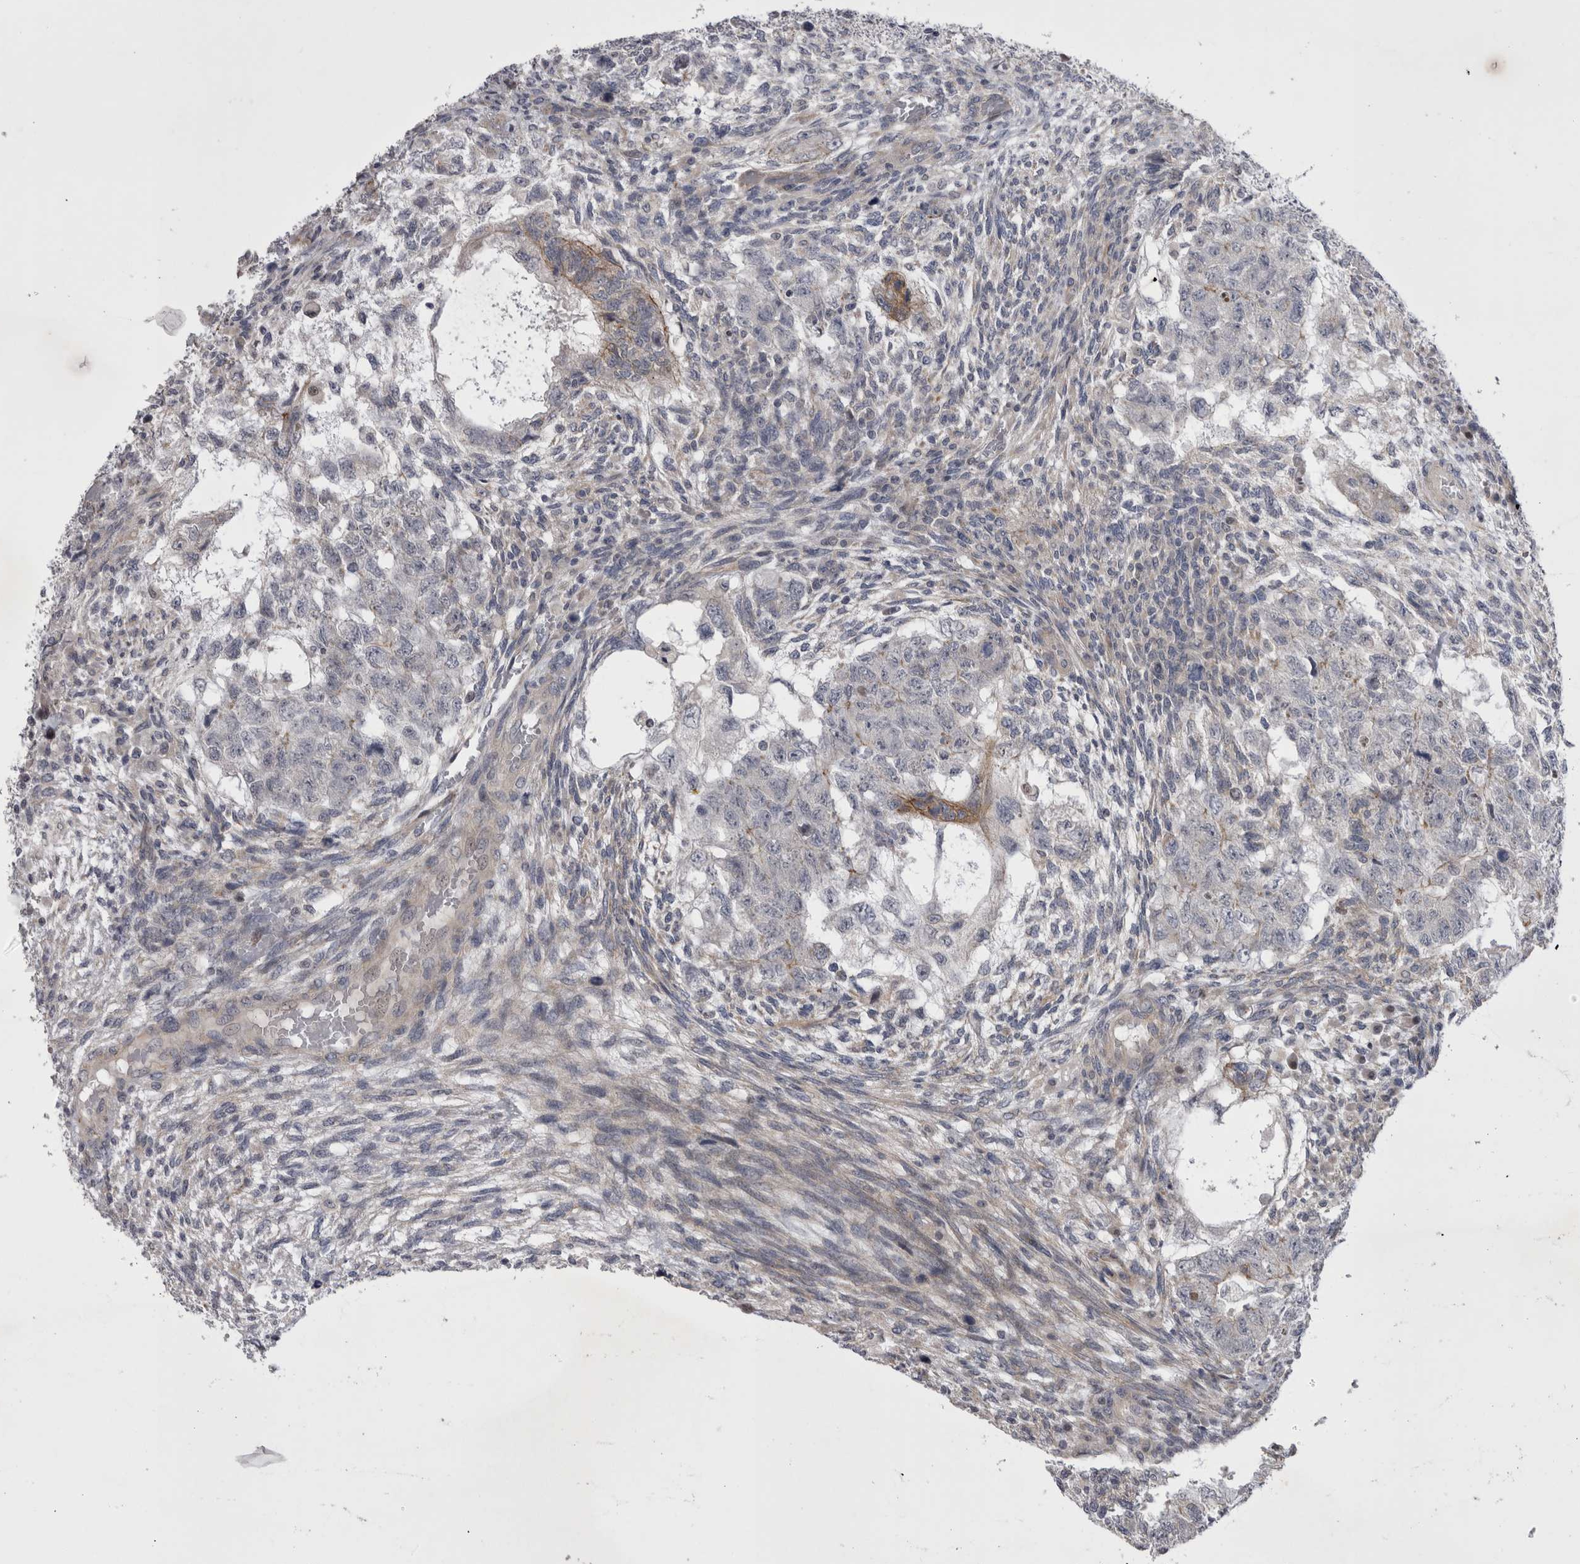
{"staining": {"intensity": "weak", "quantity": "<25%", "location": "cytoplasmic/membranous"}, "tissue": "testis cancer", "cell_type": "Tumor cells", "image_type": "cancer", "snomed": [{"axis": "morphology", "description": "Normal tissue, NOS"}, {"axis": "morphology", "description": "Carcinoma, Embryonal, NOS"}, {"axis": "topography", "description": "Testis"}], "caption": "This is a photomicrograph of immunohistochemistry staining of testis embryonal carcinoma, which shows no positivity in tumor cells.", "gene": "NENF", "patient": {"sex": "male", "age": 36}}